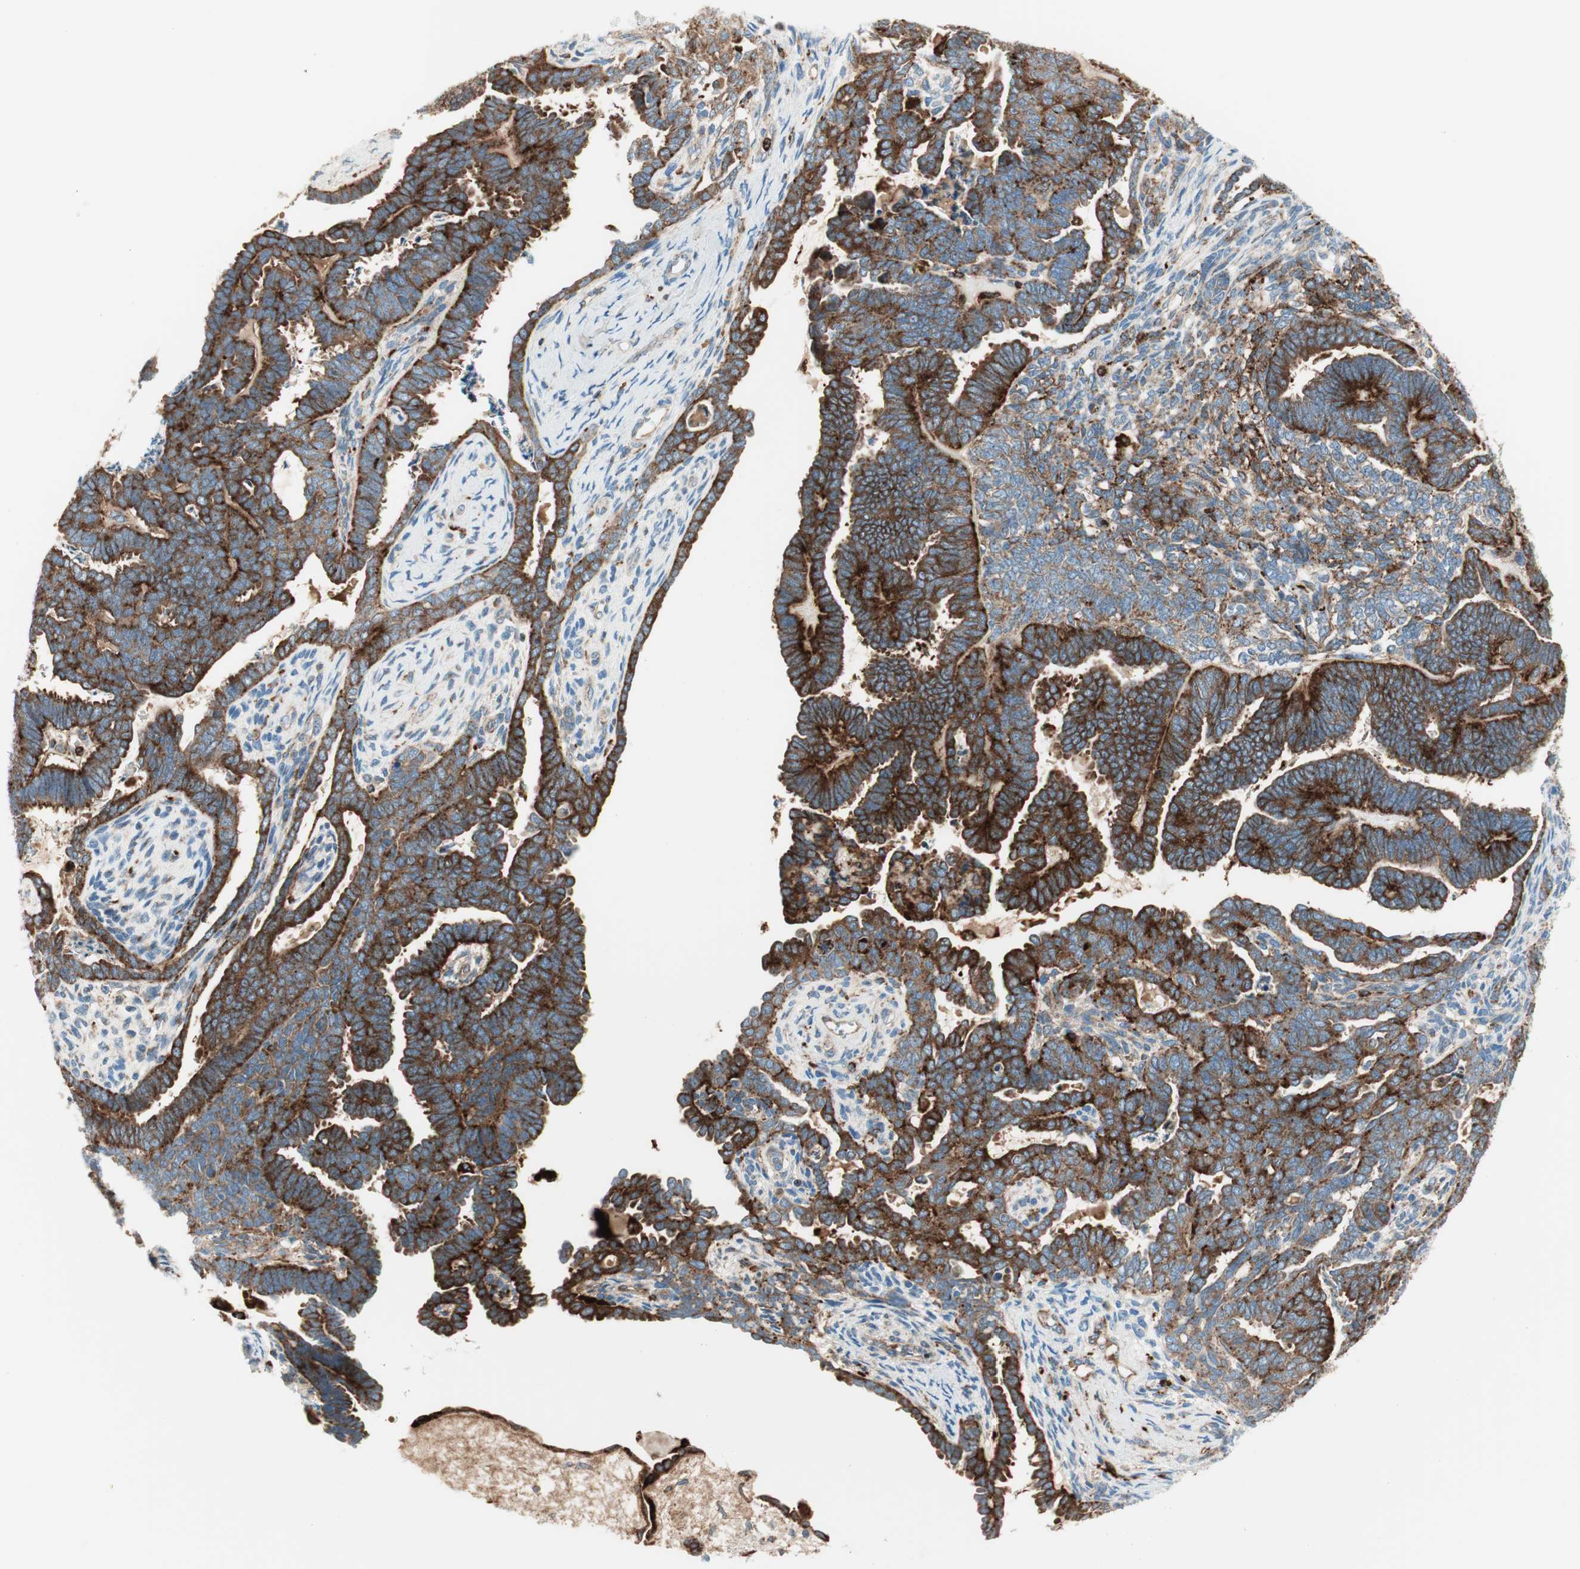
{"staining": {"intensity": "moderate", "quantity": "25%-75%", "location": "cytoplasmic/membranous"}, "tissue": "endometrial cancer", "cell_type": "Tumor cells", "image_type": "cancer", "snomed": [{"axis": "morphology", "description": "Neoplasm, malignant, NOS"}, {"axis": "topography", "description": "Endometrium"}], "caption": "Immunohistochemistry (IHC) image of neoplastic tissue: endometrial malignant neoplasm stained using IHC displays medium levels of moderate protein expression localized specifically in the cytoplasmic/membranous of tumor cells, appearing as a cytoplasmic/membranous brown color.", "gene": "ATP6V1G1", "patient": {"sex": "female", "age": 74}}